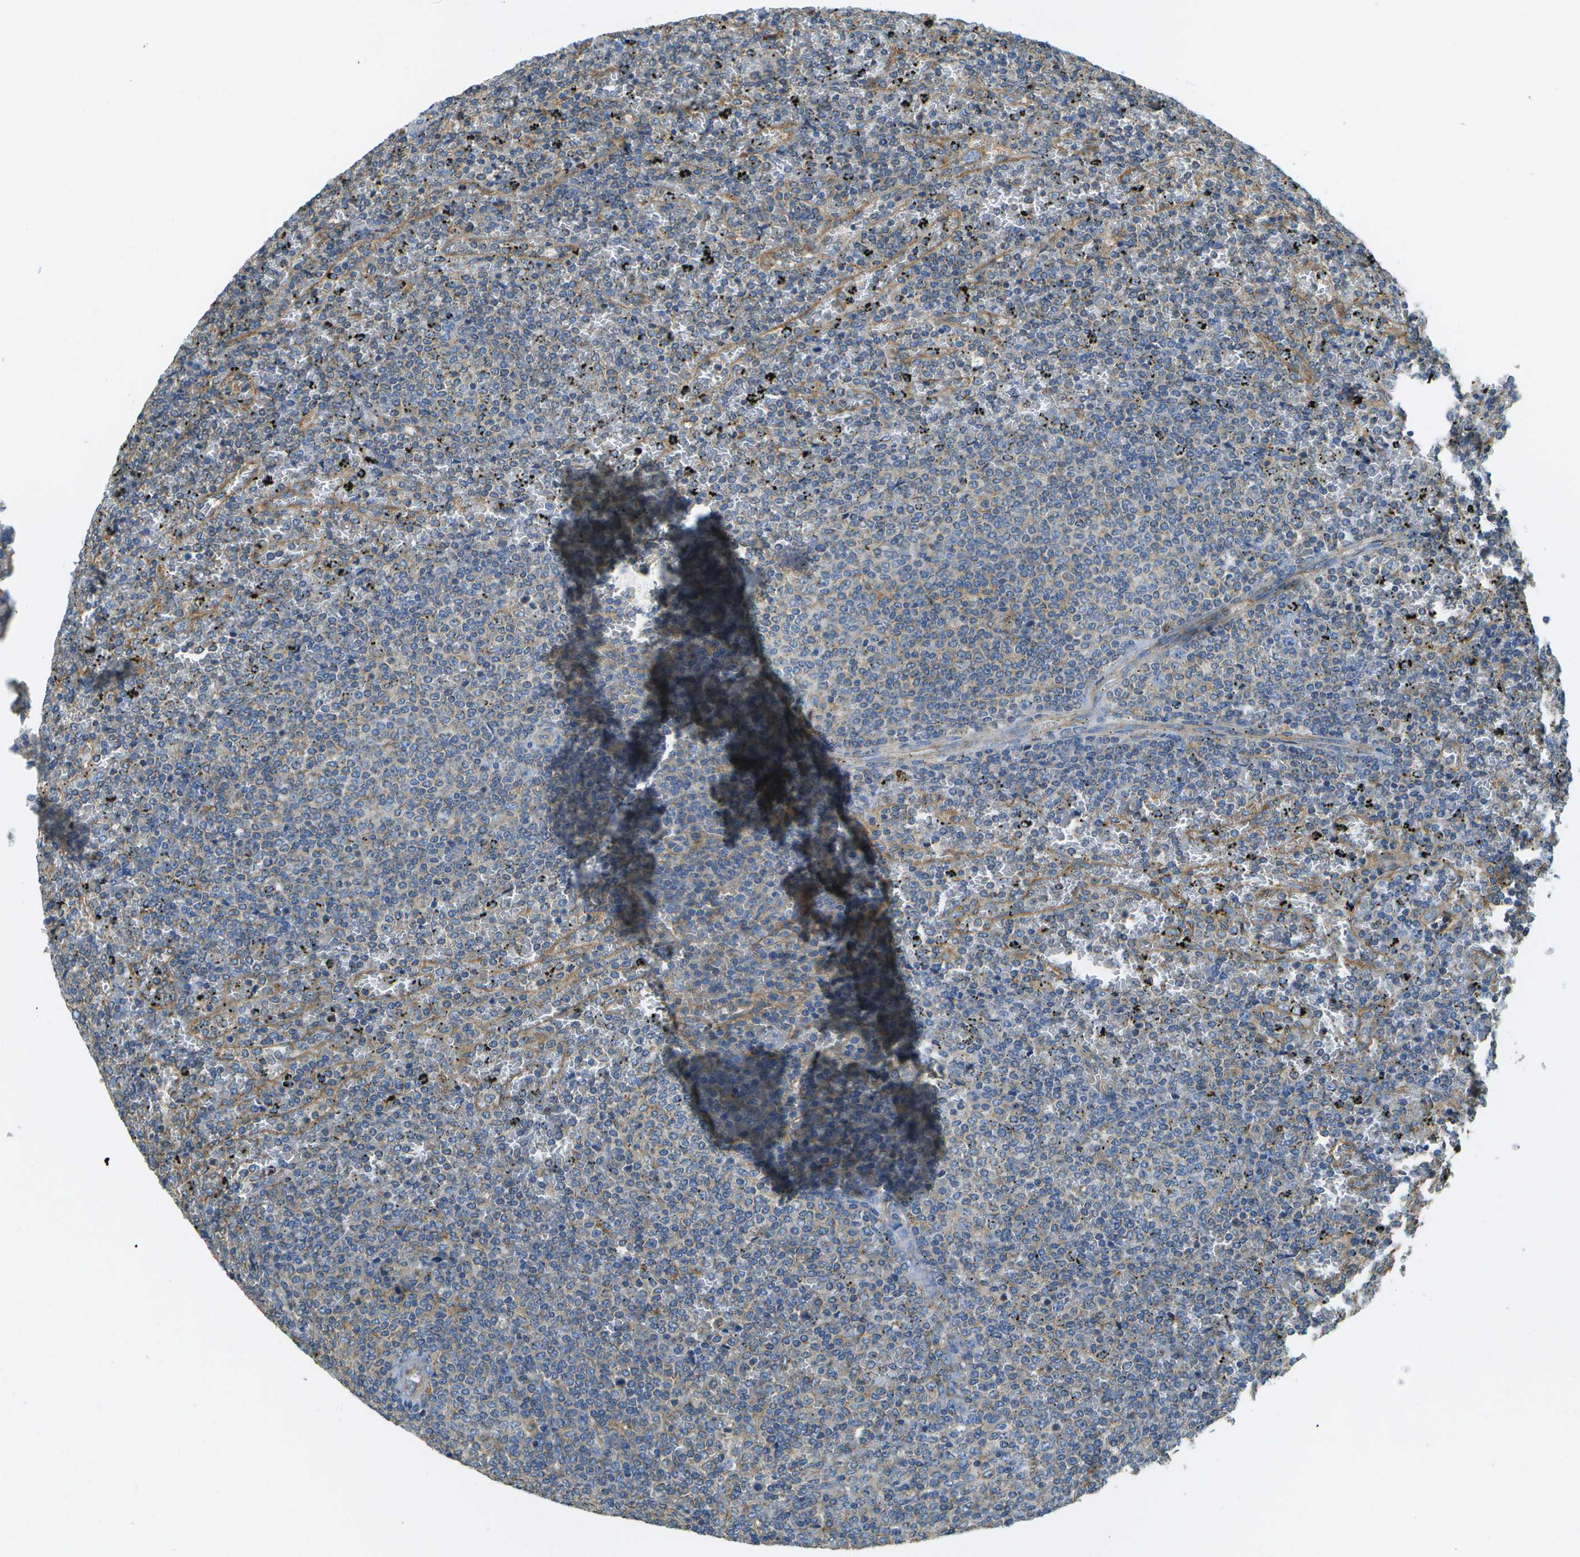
{"staining": {"intensity": "negative", "quantity": "none", "location": "none"}, "tissue": "lymphoma", "cell_type": "Tumor cells", "image_type": "cancer", "snomed": [{"axis": "morphology", "description": "Malignant lymphoma, non-Hodgkin's type, Low grade"}, {"axis": "topography", "description": "Spleen"}], "caption": "Immunohistochemistry micrograph of human malignant lymphoma, non-Hodgkin's type (low-grade) stained for a protein (brown), which displays no expression in tumor cells.", "gene": "CLTC", "patient": {"sex": "female", "age": 77}}